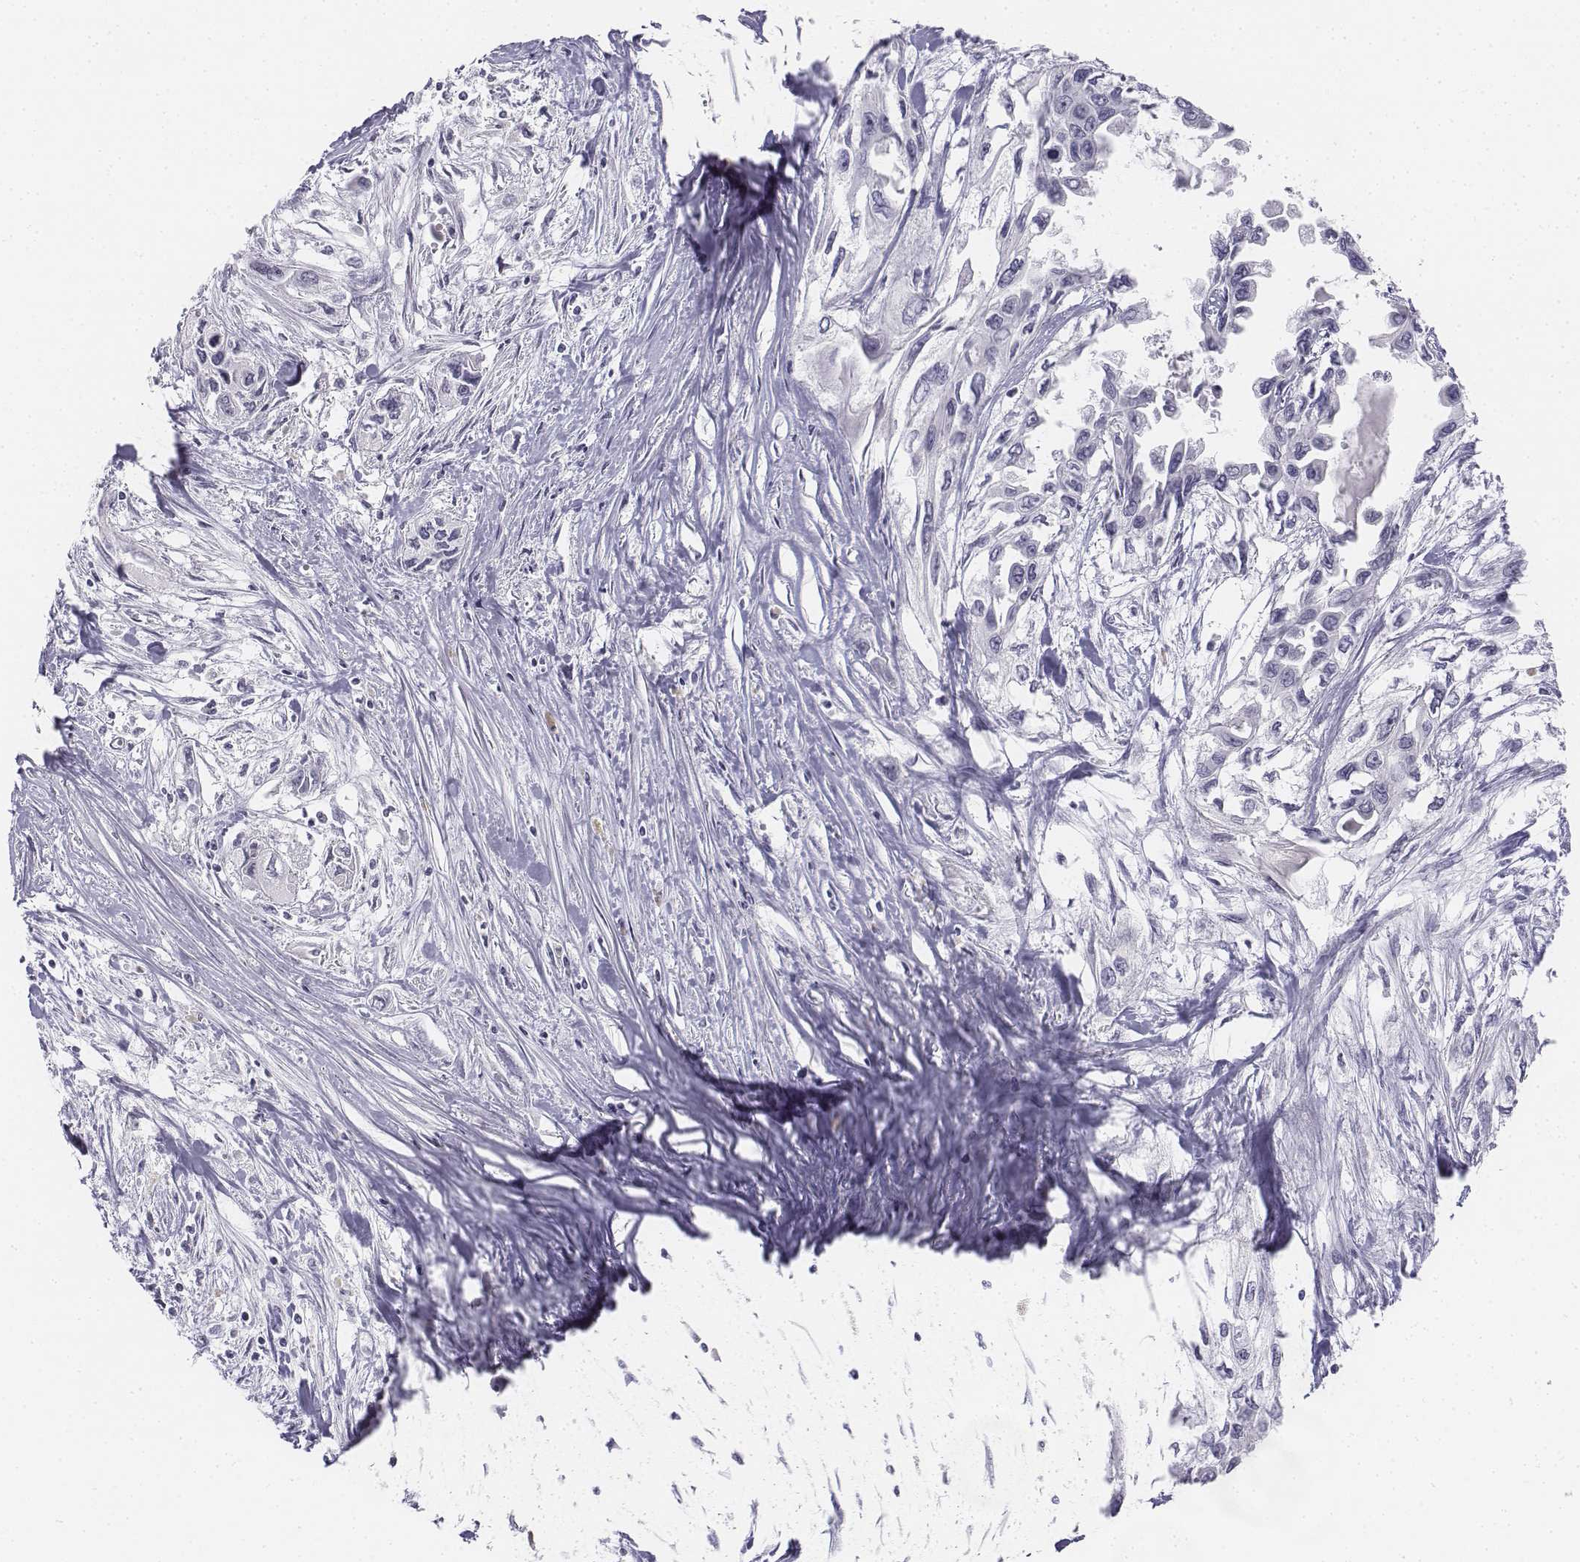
{"staining": {"intensity": "negative", "quantity": "none", "location": "none"}, "tissue": "pancreatic cancer", "cell_type": "Tumor cells", "image_type": "cancer", "snomed": [{"axis": "morphology", "description": "Adenocarcinoma, NOS"}, {"axis": "topography", "description": "Pancreas"}], "caption": "Immunohistochemical staining of human pancreatic adenocarcinoma reveals no significant positivity in tumor cells. (Immunohistochemistry, brightfield microscopy, high magnification).", "gene": "UCN2", "patient": {"sex": "female", "age": 55}}